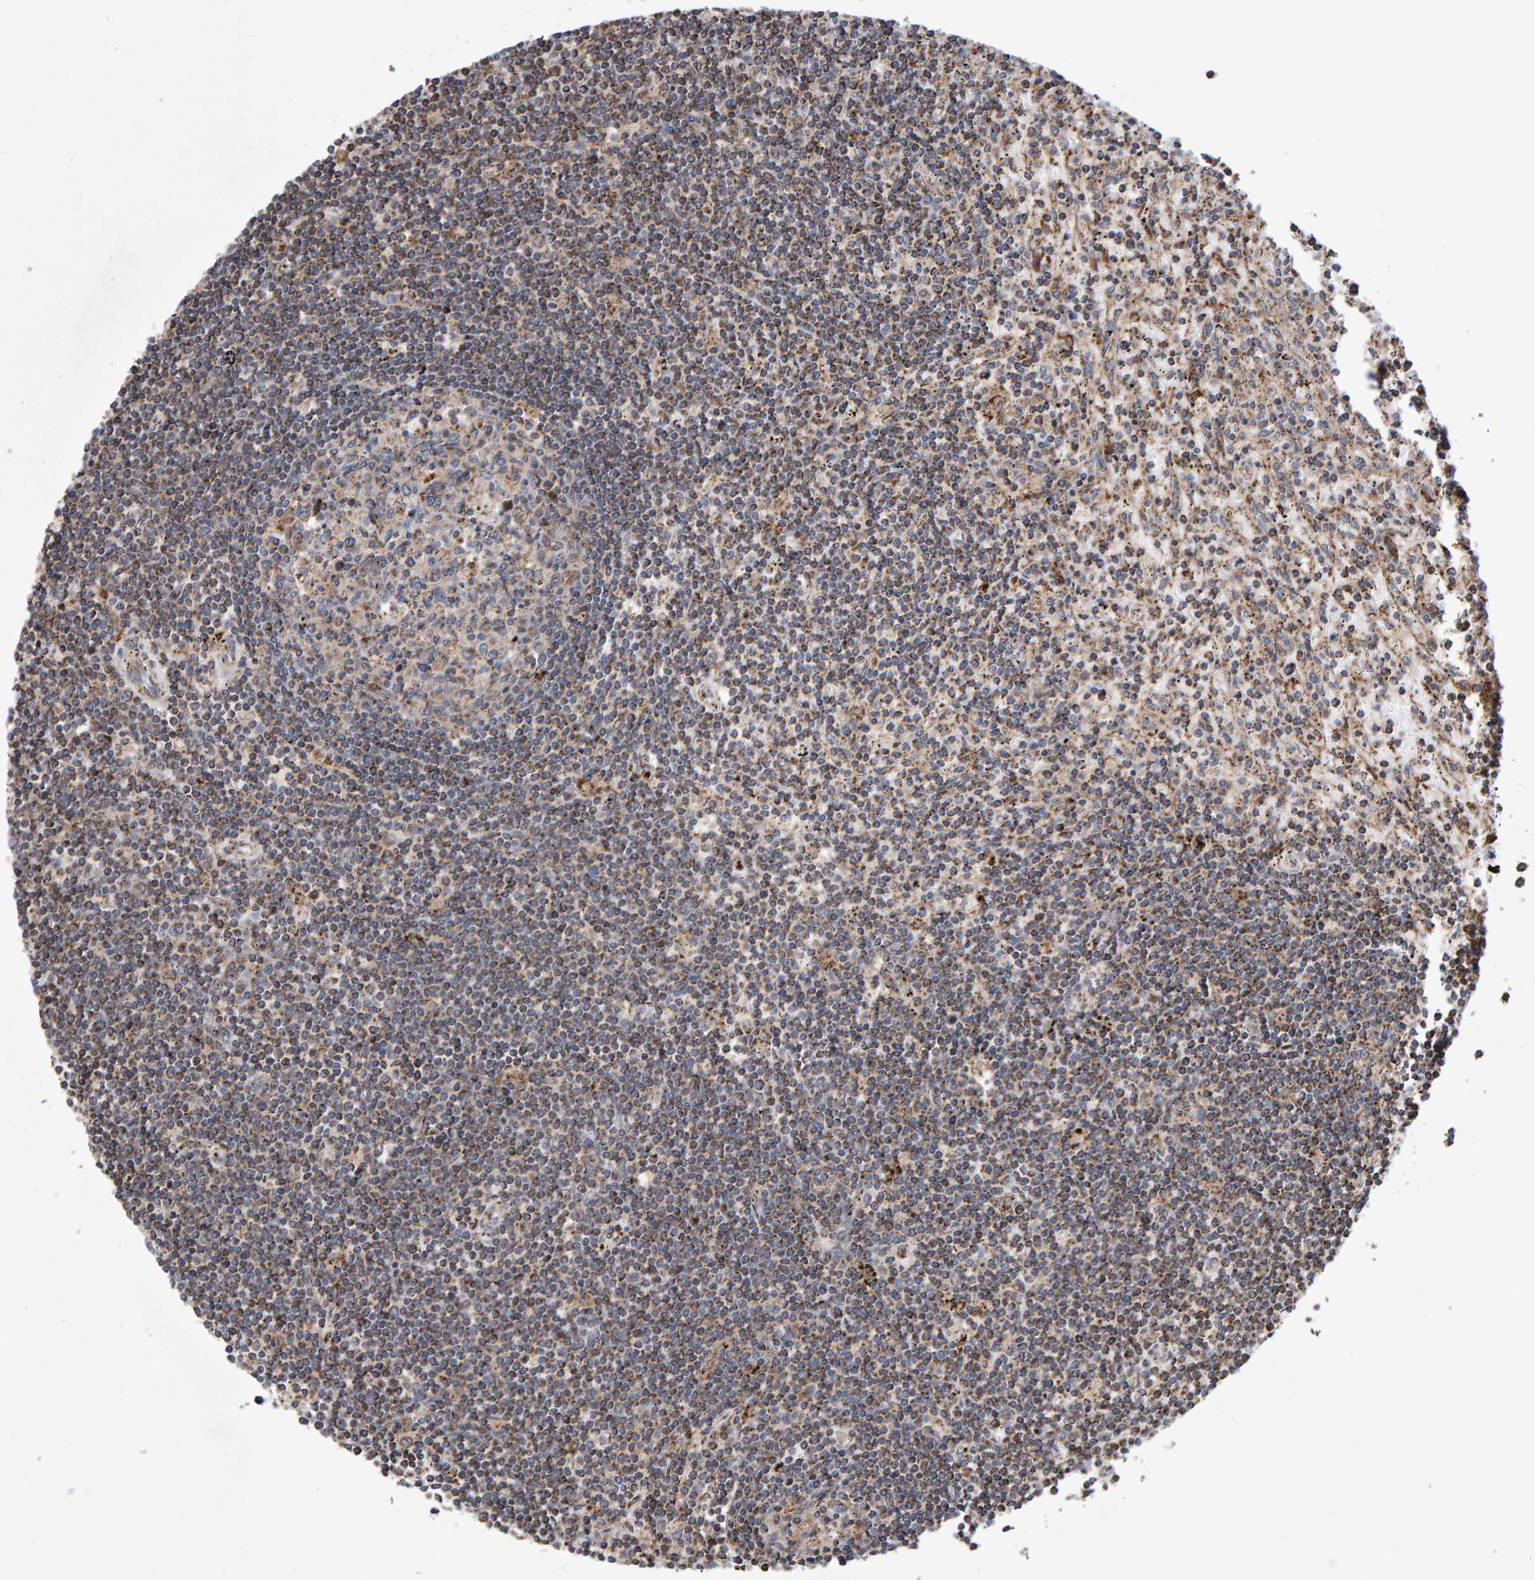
{"staining": {"intensity": "weak", "quantity": ">75%", "location": "cytoplasmic/membranous"}, "tissue": "lymphoma", "cell_type": "Tumor cells", "image_type": "cancer", "snomed": [{"axis": "morphology", "description": "Malignant lymphoma, non-Hodgkin's type, Low grade"}, {"axis": "topography", "description": "Spleen"}], "caption": "This is a micrograph of IHC staining of malignant lymphoma, non-Hodgkin's type (low-grade), which shows weak positivity in the cytoplasmic/membranous of tumor cells.", "gene": "PECR", "patient": {"sex": "male", "age": 76}}